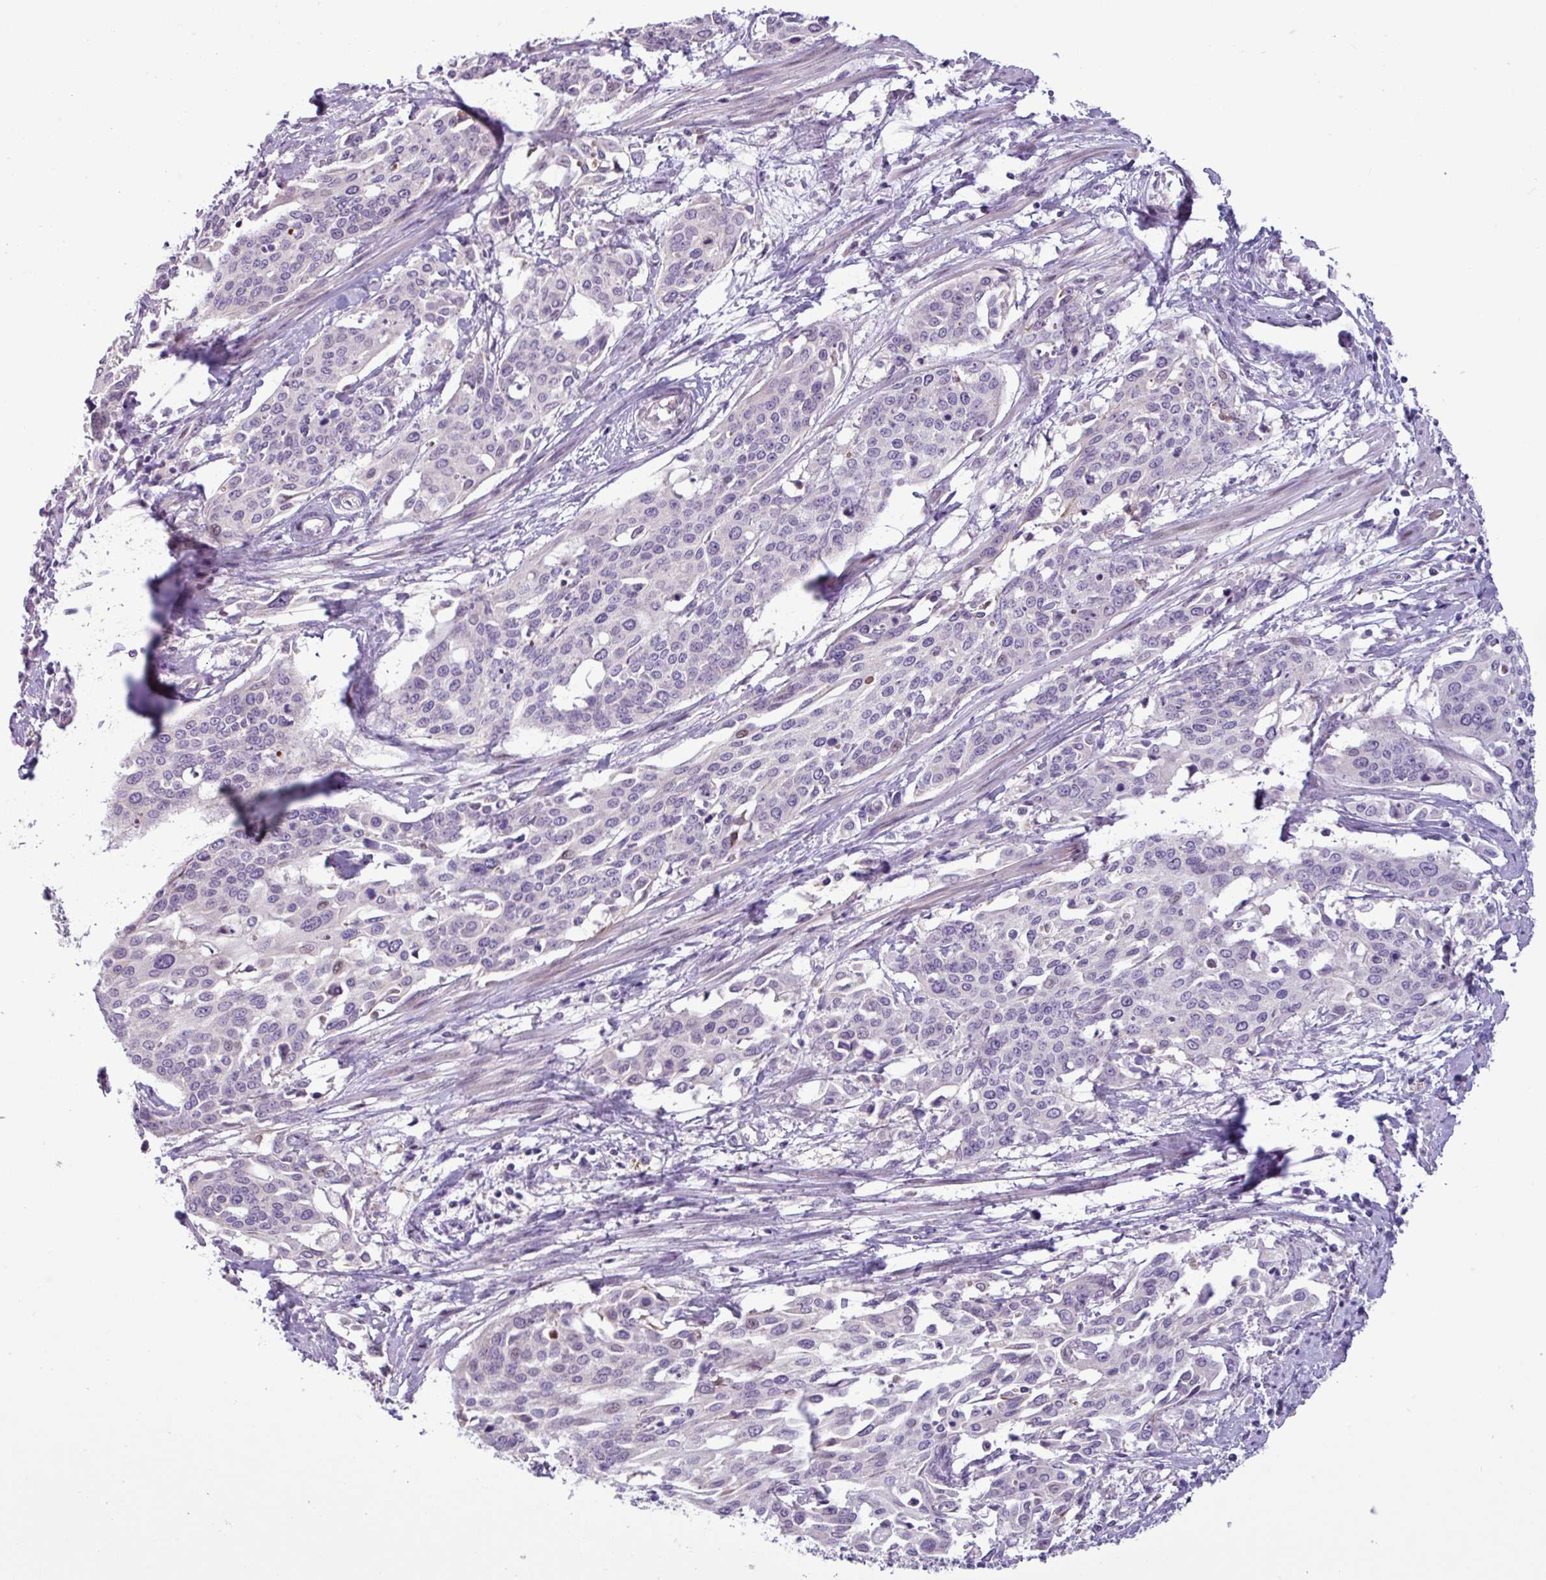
{"staining": {"intensity": "weak", "quantity": "<25%", "location": "nuclear"}, "tissue": "cervical cancer", "cell_type": "Tumor cells", "image_type": "cancer", "snomed": [{"axis": "morphology", "description": "Squamous cell carcinoma, NOS"}, {"axis": "topography", "description": "Cervix"}], "caption": "DAB immunohistochemical staining of cervical cancer (squamous cell carcinoma) displays no significant staining in tumor cells.", "gene": "PNLDC1", "patient": {"sex": "female", "age": 44}}